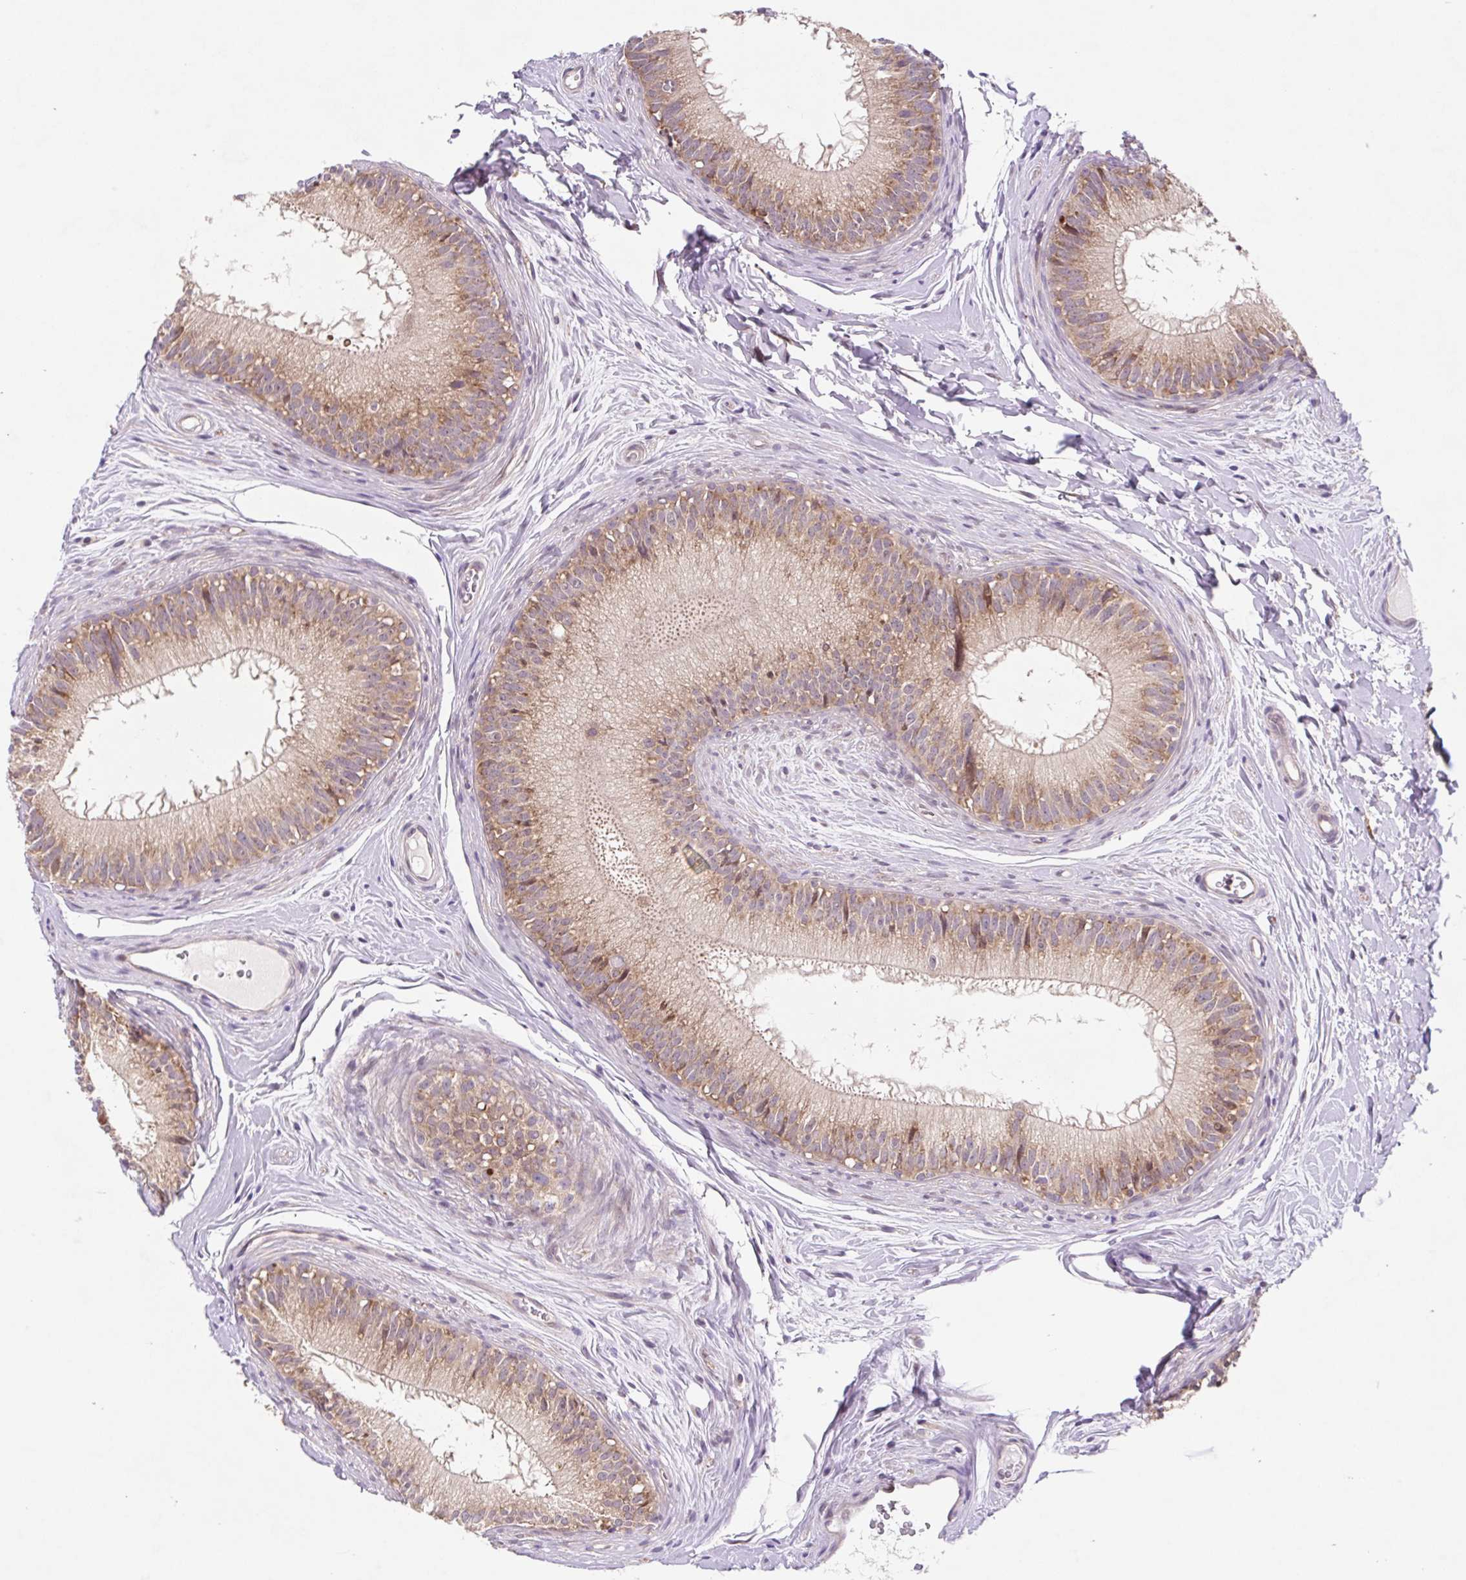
{"staining": {"intensity": "weak", "quantity": ">75%", "location": "cytoplasmic/membranous"}, "tissue": "epididymis", "cell_type": "Glandular cells", "image_type": "normal", "snomed": [{"axis": "morphology", "description": "Normal tissue, NOS"}, {"axis": "topography", "description": "Epididymis"}], "caption": "DAB immunohistochemical staining of unremarkable human epididymis demonstrates weak cytoplasmic/membranous protein expression in about >75% of glandular cells. (DAB (3,3'-diaminobenzidine) = brown stain, brightfield microscopy at high magnification).", "gene": "HFE", "patient": {"sex": "male", "age": 44}}